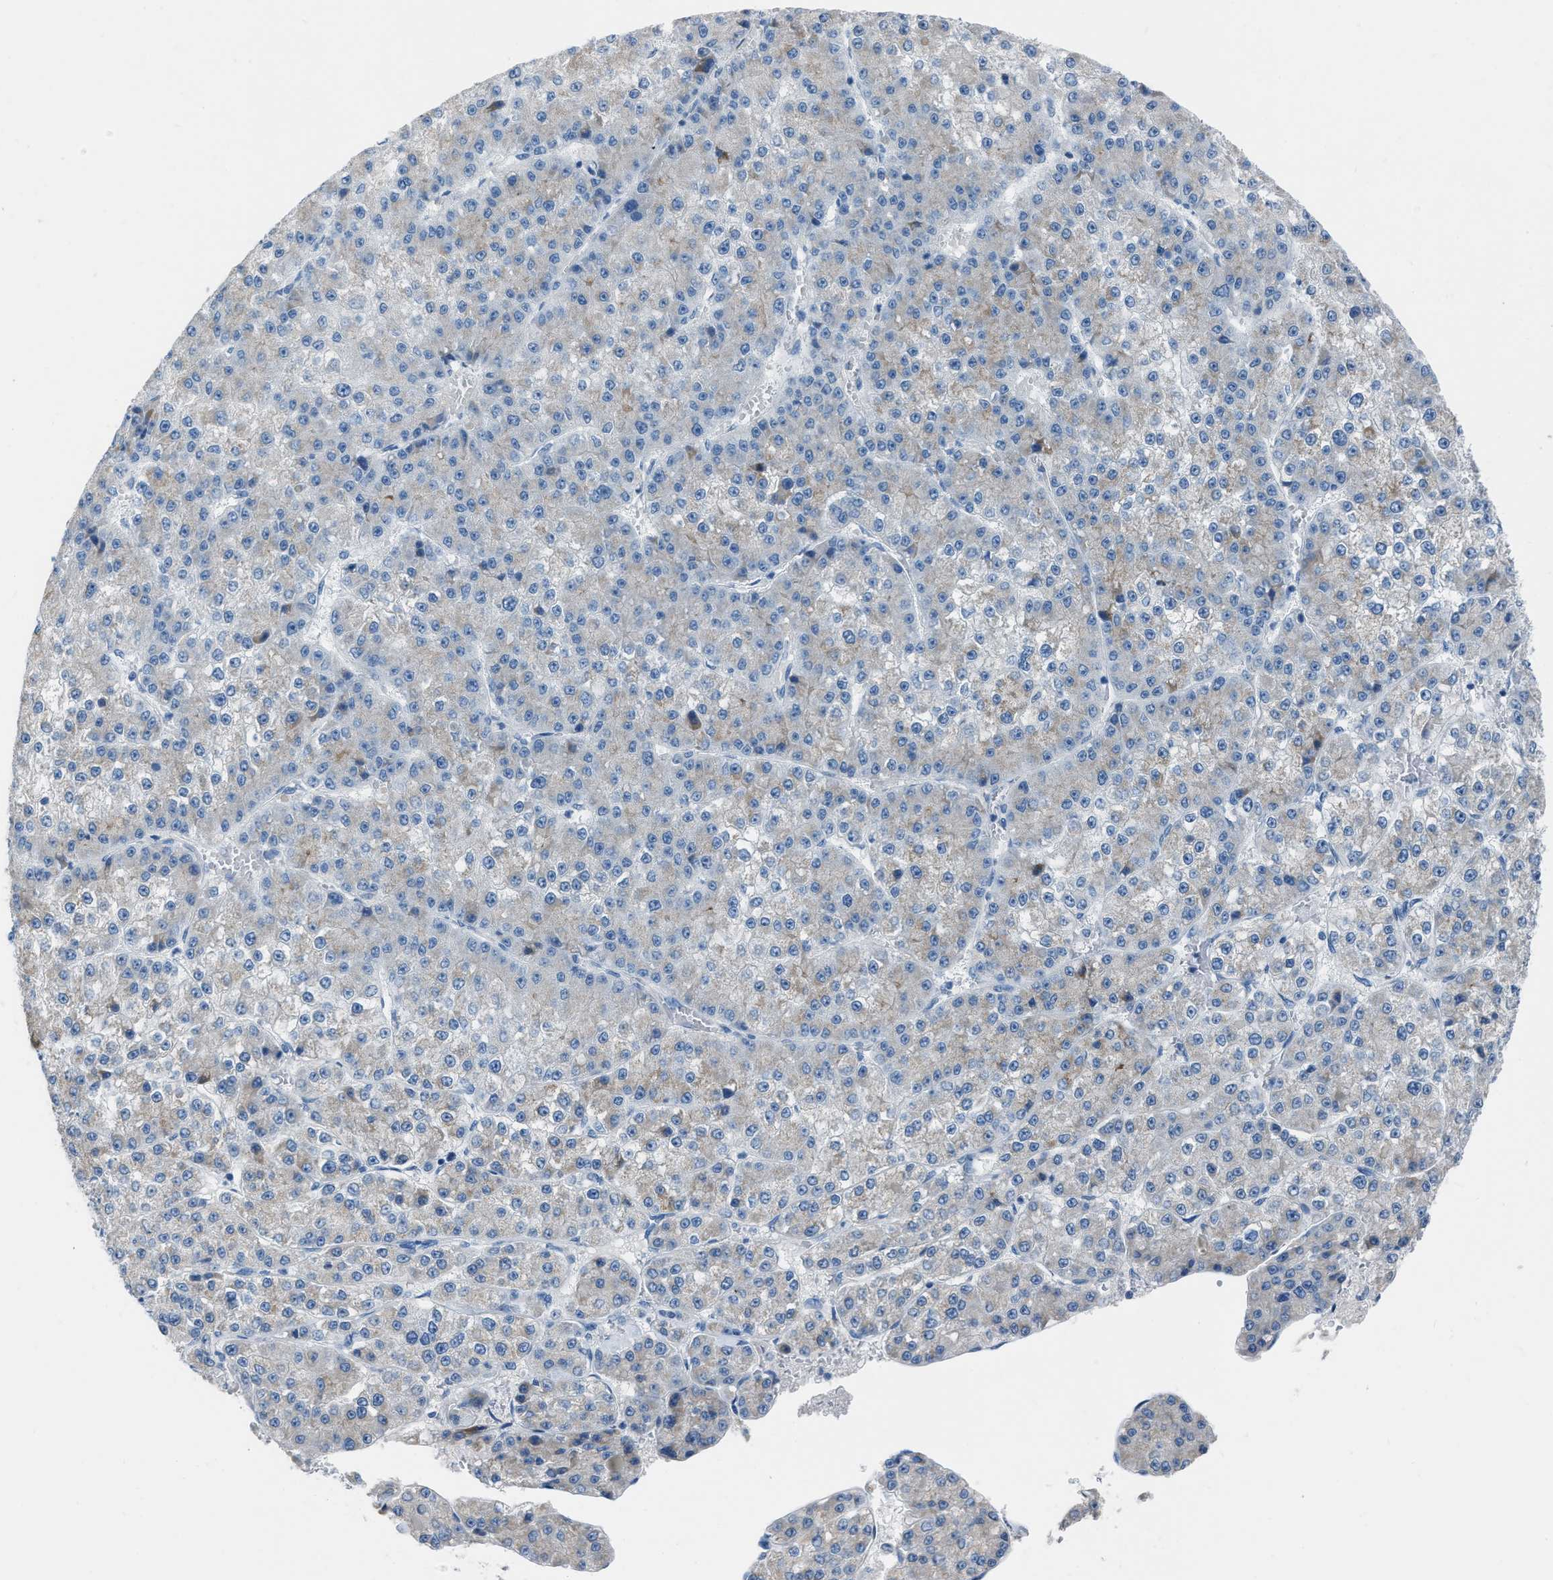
{"staining": {"intensity": "weak", "quantity": "<25%", "location": "cytoplasmic/membranous"}, "tissue": "liver cancer", "cell_type": "Tumor cells", "image_type": "cancer", "snomed": [{"axis": "morphology", "description": "Carcinoma, Hepatocellular, NOS"}, {"axis": "topography", "description": "Liver"}], "caption": "Immunohistochemistry photomicrograph of liver hepatocellular carcinoma stained for a protein (brown), which exhibits no expression in tumor cells. The staining is performed using DAB brown chromogen with nuclei counter-stained in using hematoxylin.", "gene": "SPATC1L", "patient": {"sex": "female", "age": 73}}